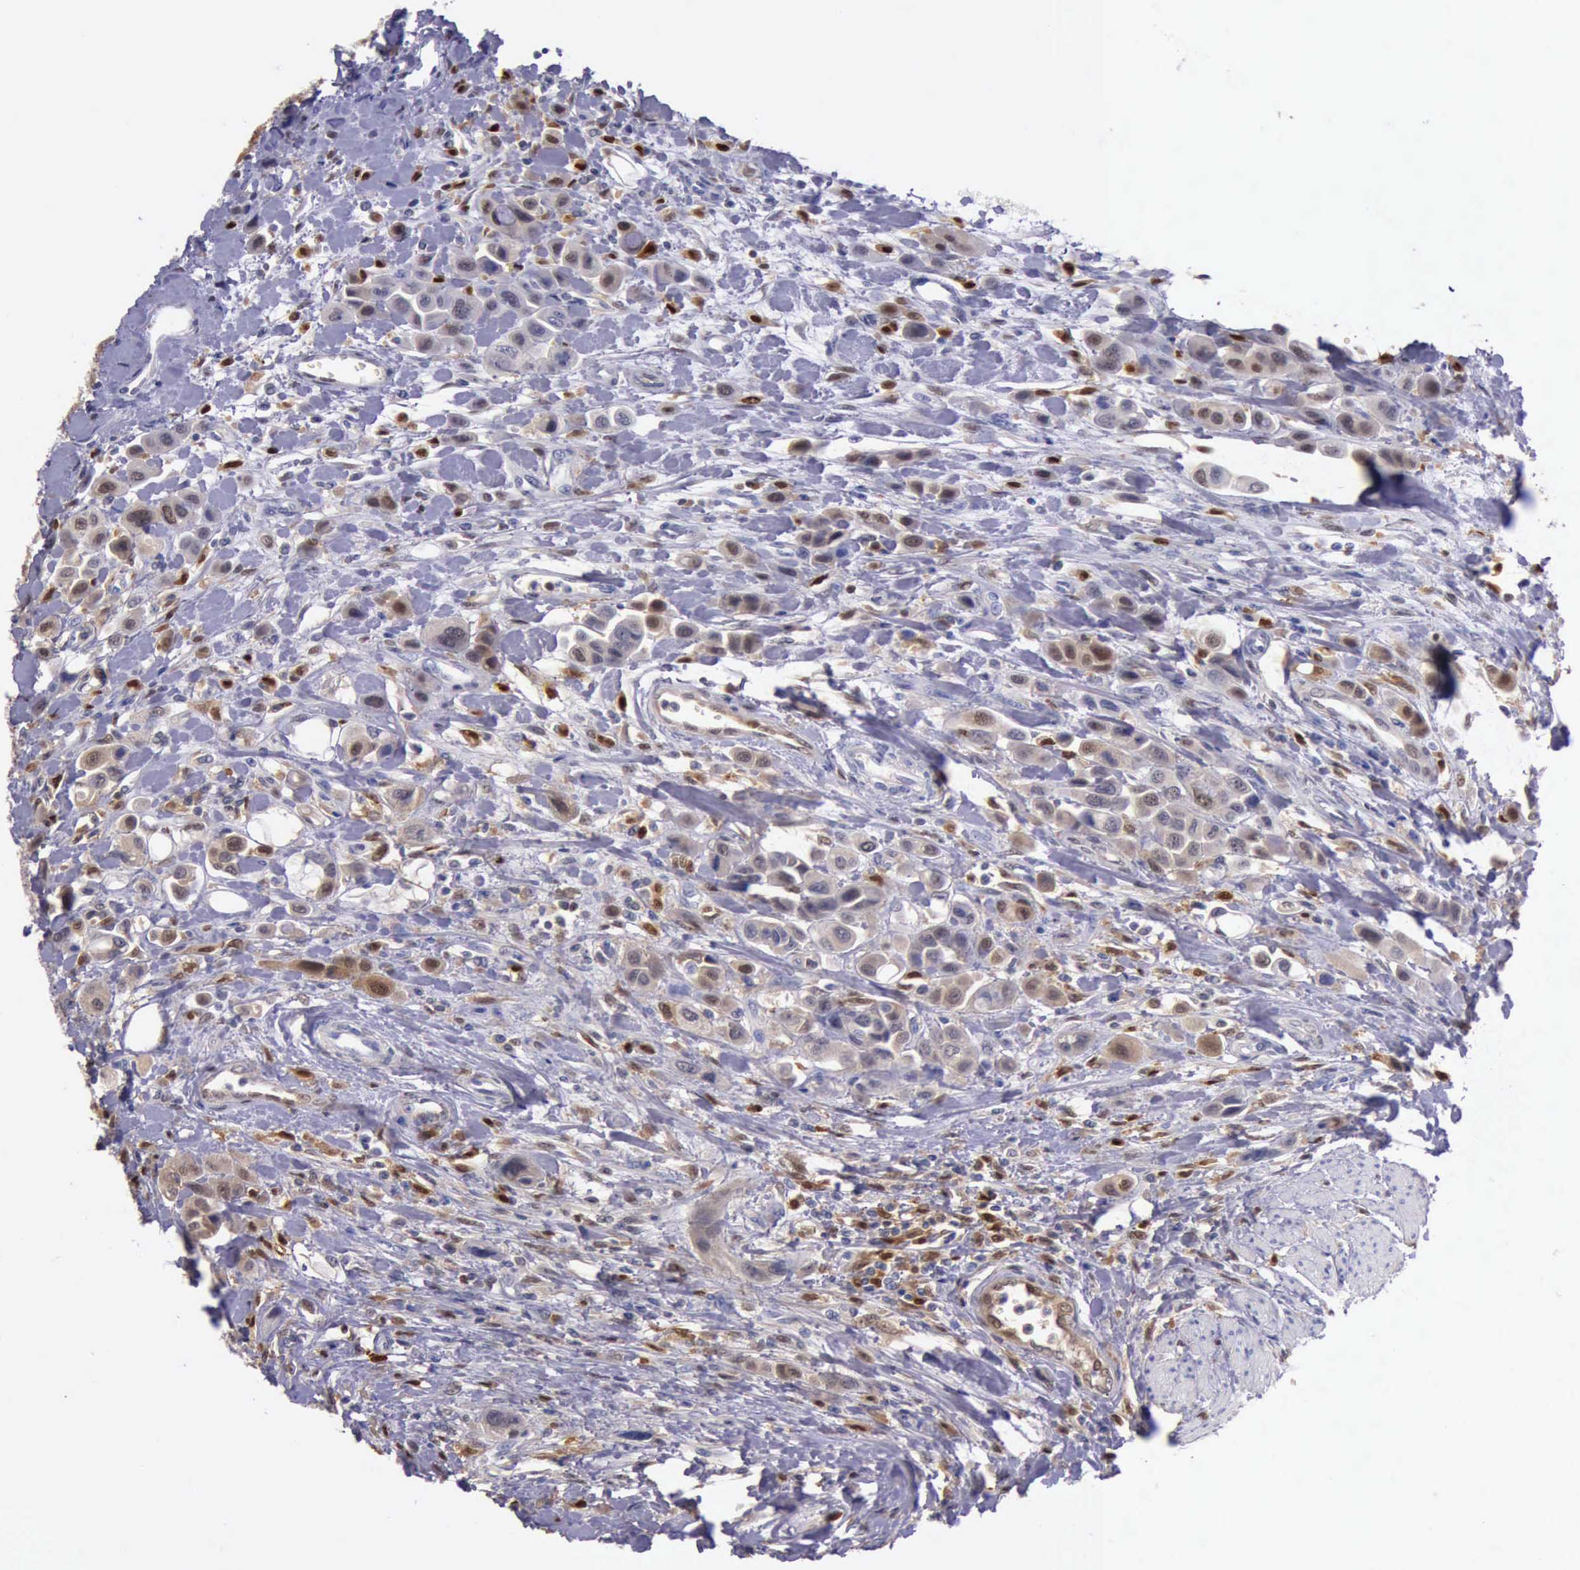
{"staining": {"intensity": "moderate", "quantity": "<25%", "location": "cytoplasmic/membranous,nuclear"}, "tissue": "urothelial cancer", "cell_type": "Tumor cells", "image_type": "cancer", "snomed": [{"axis": "morphology", "description": "Urothelial carcinoma, High grade"}, {"axis": "topography", "description": "Urinary bladder"}], "caption": "Moderate cytoplasmic/membranous and nuclear expression for a protein is seen in about <25% of tumor cells of urothelial carcinoma (high-grade) using immunohistochemistry.", "gene": "TYMP", "patient": {"sex": "male", "age": 50}}